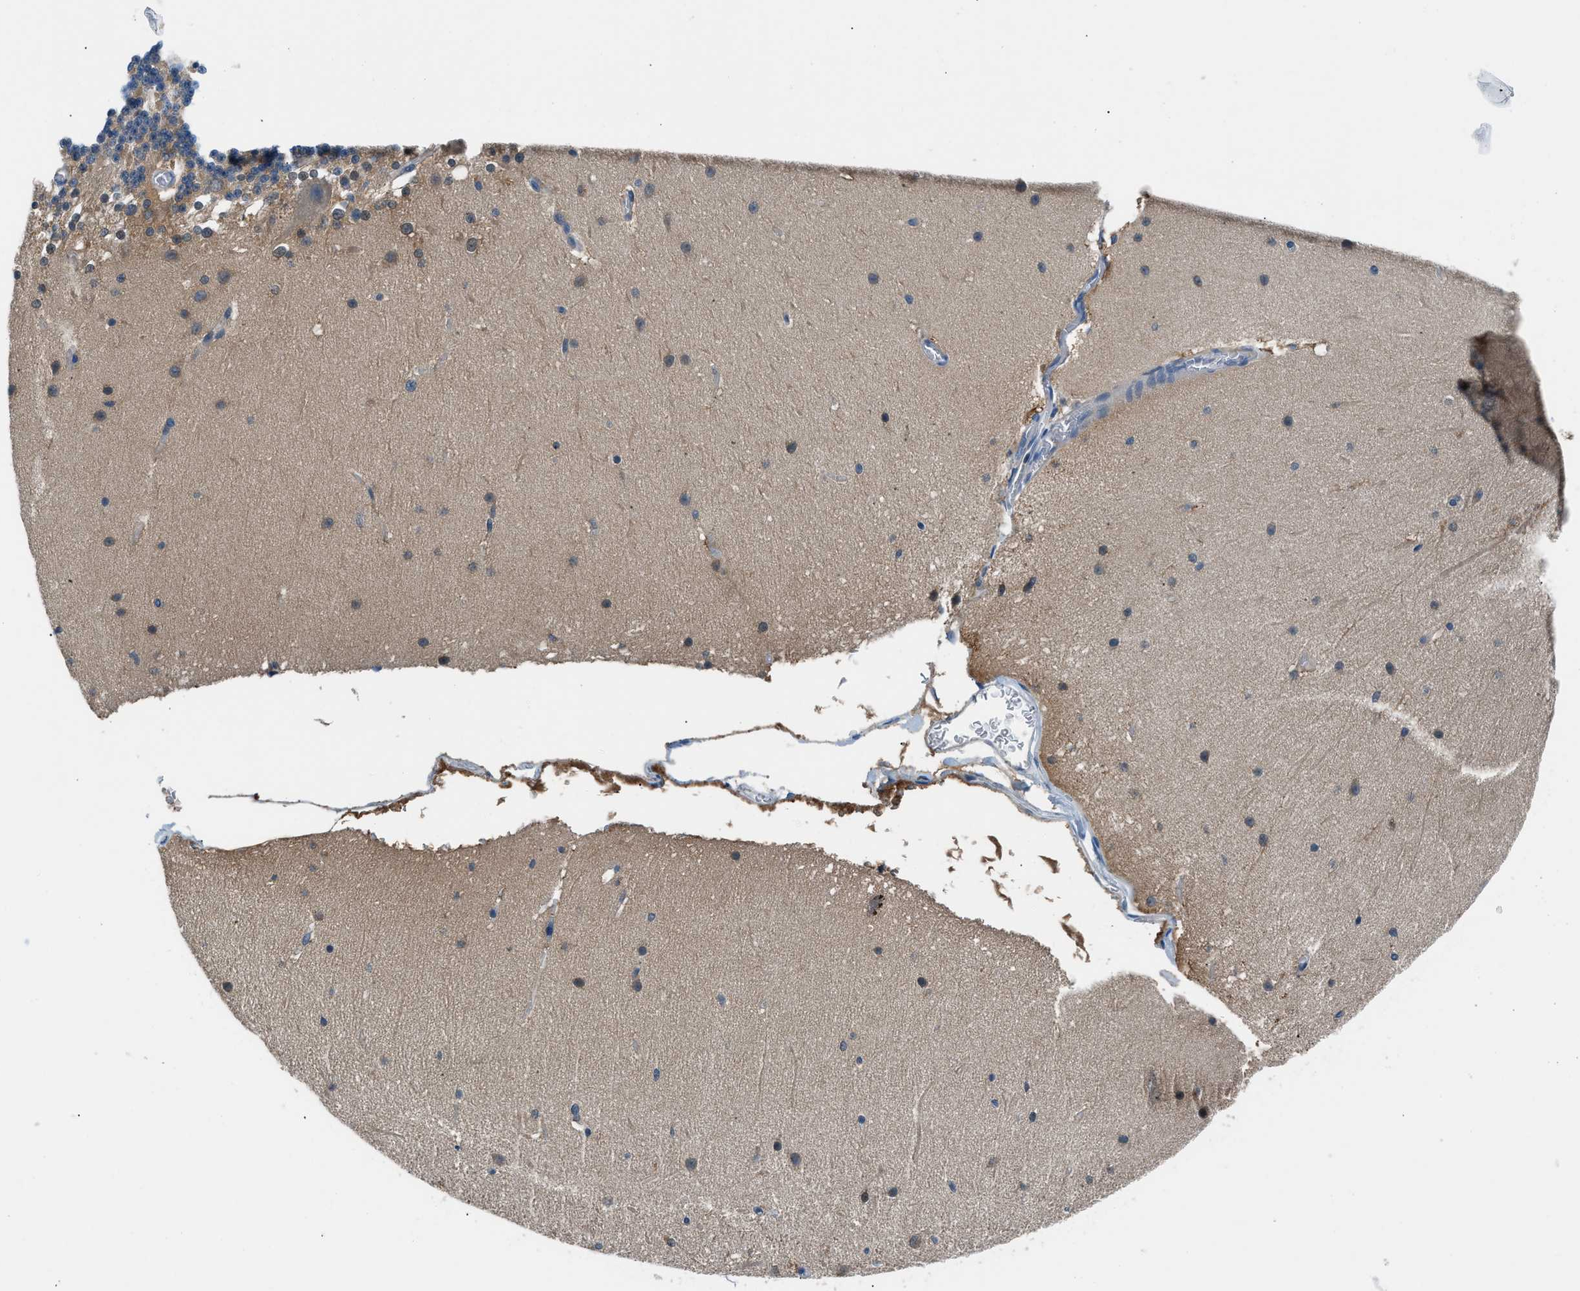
{"staining": {"intensity": "moderate", "quantity": "<25%", "location": "cytoplasmic/membranous"}, "tissue": "cerebellum", "cell_type": "Cells in granular layer", "image_type": "normal", "snomed": [{"axis": "morphology", "description": "Normal tissue, NOS"}, {"axis": "topography", "description": "Cerebellum"}], "caption": "A high-resolution micrograph shows immunohistochemistry (IHC) staining of unremarkable cerebellum, which reveals moderate cytoplasmic/membranous staining in approximately <25% of cells in granular layer.", "gene": "ACP1", "patient": {"sex": "female", "age": 19}}